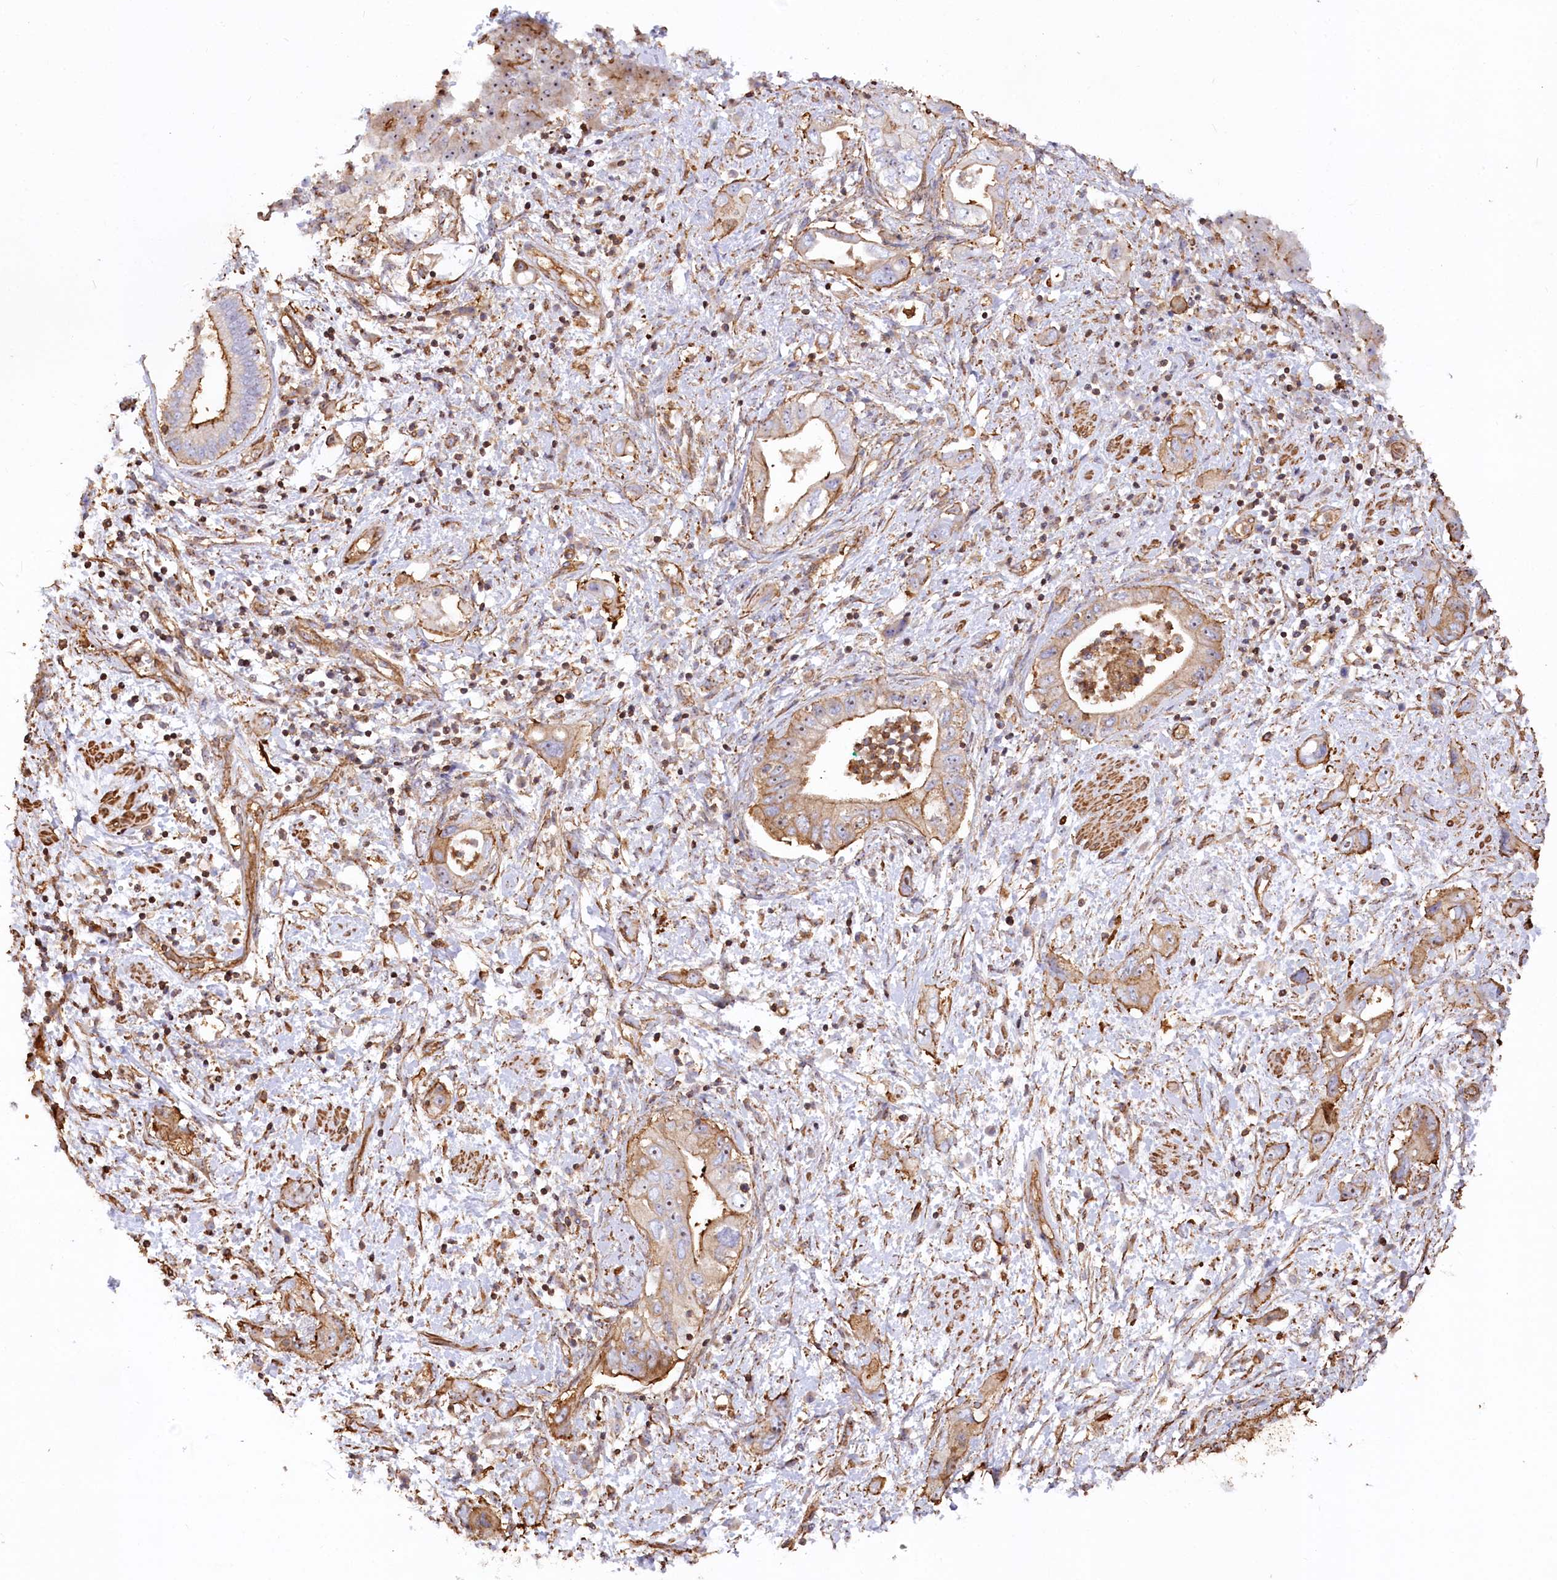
{"staining": {"intensity": "moderate", "quantity": "25%-75%", "location": "cytoplasmic/membranous"}, "tissue": "pancreatic cancer", "cell_type": "Tumor cells", "image_type": "cancer", "snomed": [{"axis": "morphology", "description": "Adenocarcinoma, NOS"}, {"axis": "topography", "description": "Pancreas"}], "caption": "Pancreatic cancer (adenocarcinoma) stained with a protein marker exhibits moderate staining in tumor cells.", "gene": "WDR36", "patient": {"sex": "female", "age": 73}}